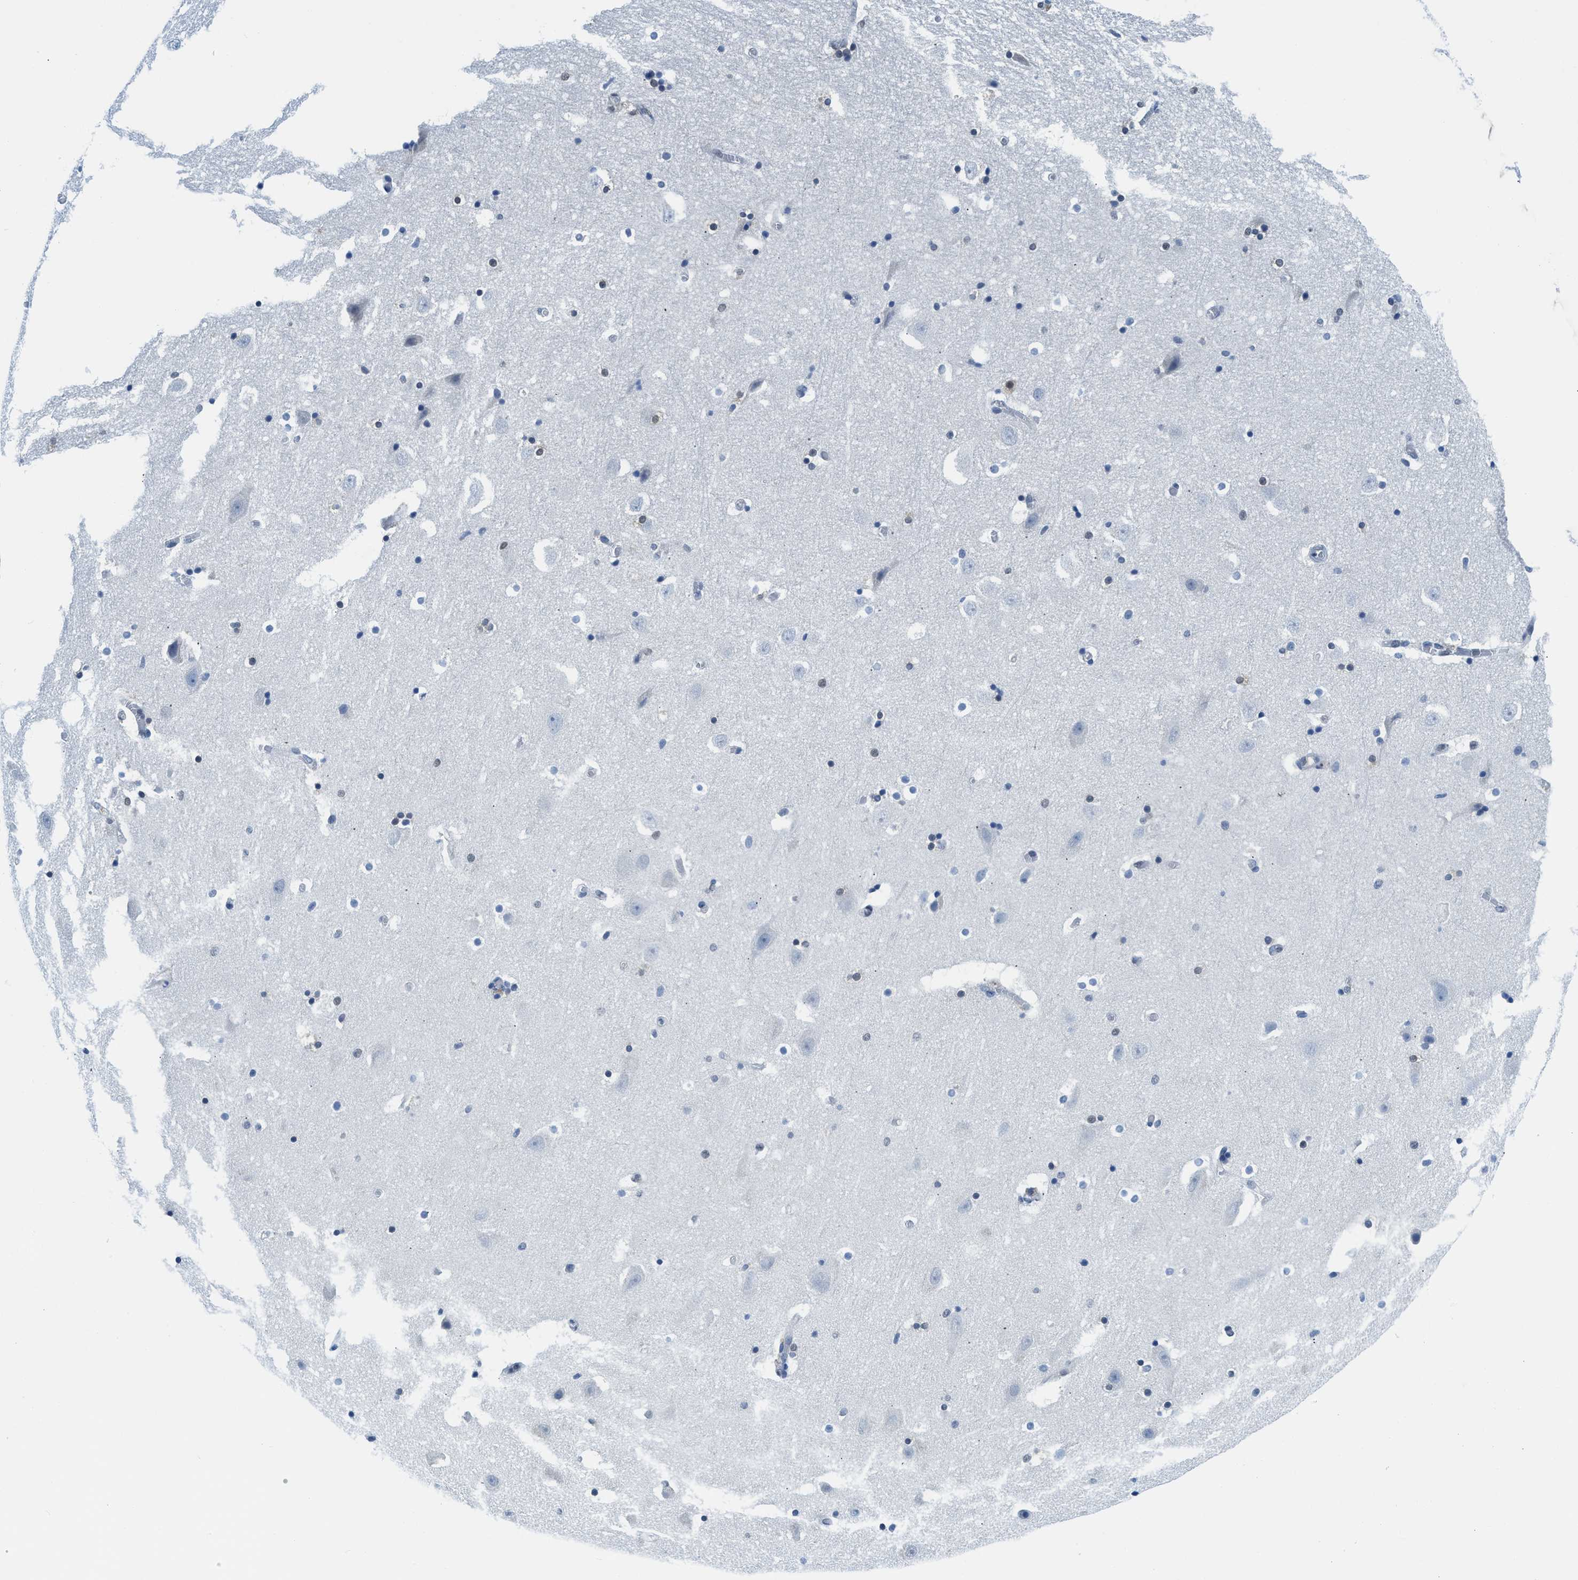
{"staining": {"intensity": "moderate", "quantity": "<25%", "location": "nuclear"}, "tissue": "hippocampus", "cell_type": "Glial cells", "image_type": "normal", "snomed": [{"axis": "morphology", "description": "Normal tissue, NOS"}, {"axis": "topography", "description": "Hippocampus"}], "caption": "The image displays staining of unremarkable hippocampus, revealing moderate nuclear protein expression (brown color) within glial cells. The protein of interest is shown in brown color, while the nuclei are stained blue.", "gene": "ALX1", "patient": {"sex": "male", "age": 45}}